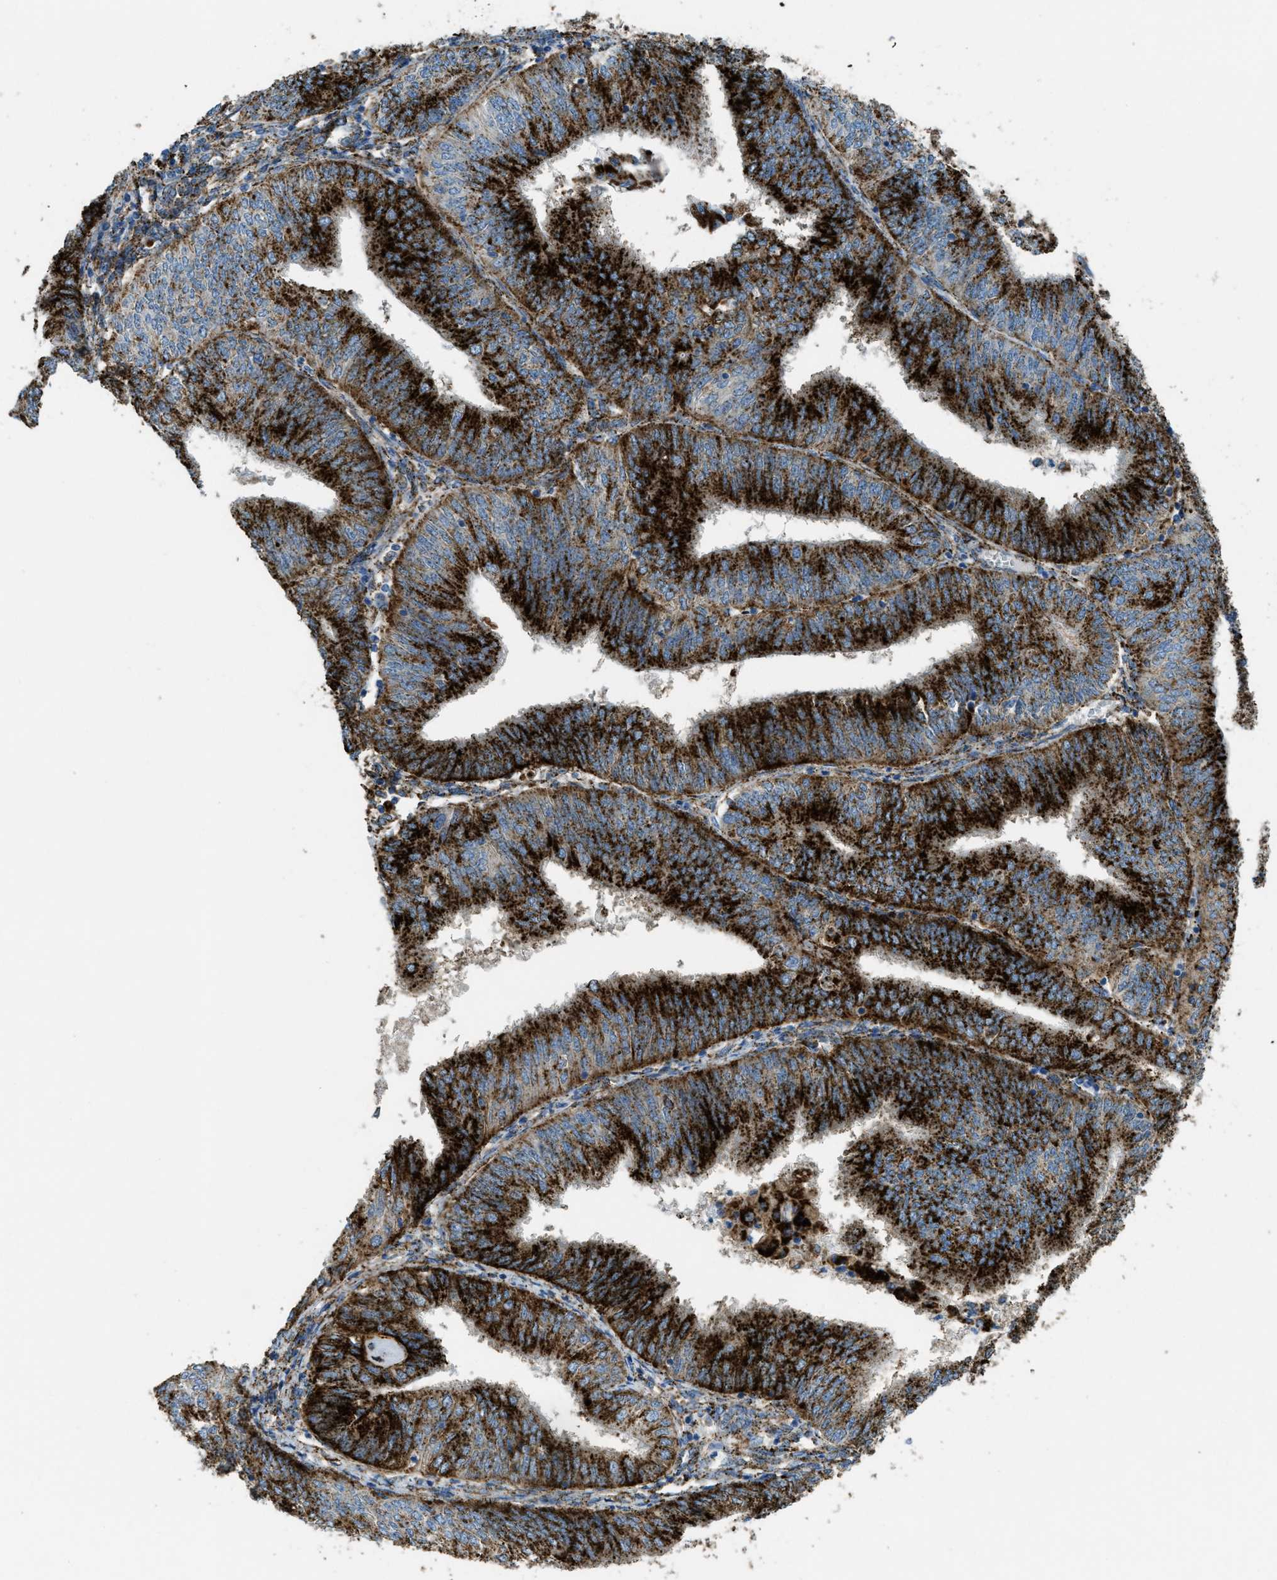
{"staining": {"intensity": "strong", "quantity": ">75%", "location": "cytoplasmic/membranous"}, "tissue": "endometrial cancer", "cell_type": "Tumor cells", "image_type": "cancer", "snomed": [{"axis": "morphology", "description": "Adenocarcinoma, NOS"}, {"axis": "topography", "description": "Endometrium"}], "caption": "Tumor cells exhibit strong cytoplasmic/membranous positivity in approximately >75% of cells in endometrial cancer (adenocarcinoma).", "gene": "SCARB2", "patient": {"sex": "female", "age": 58}}